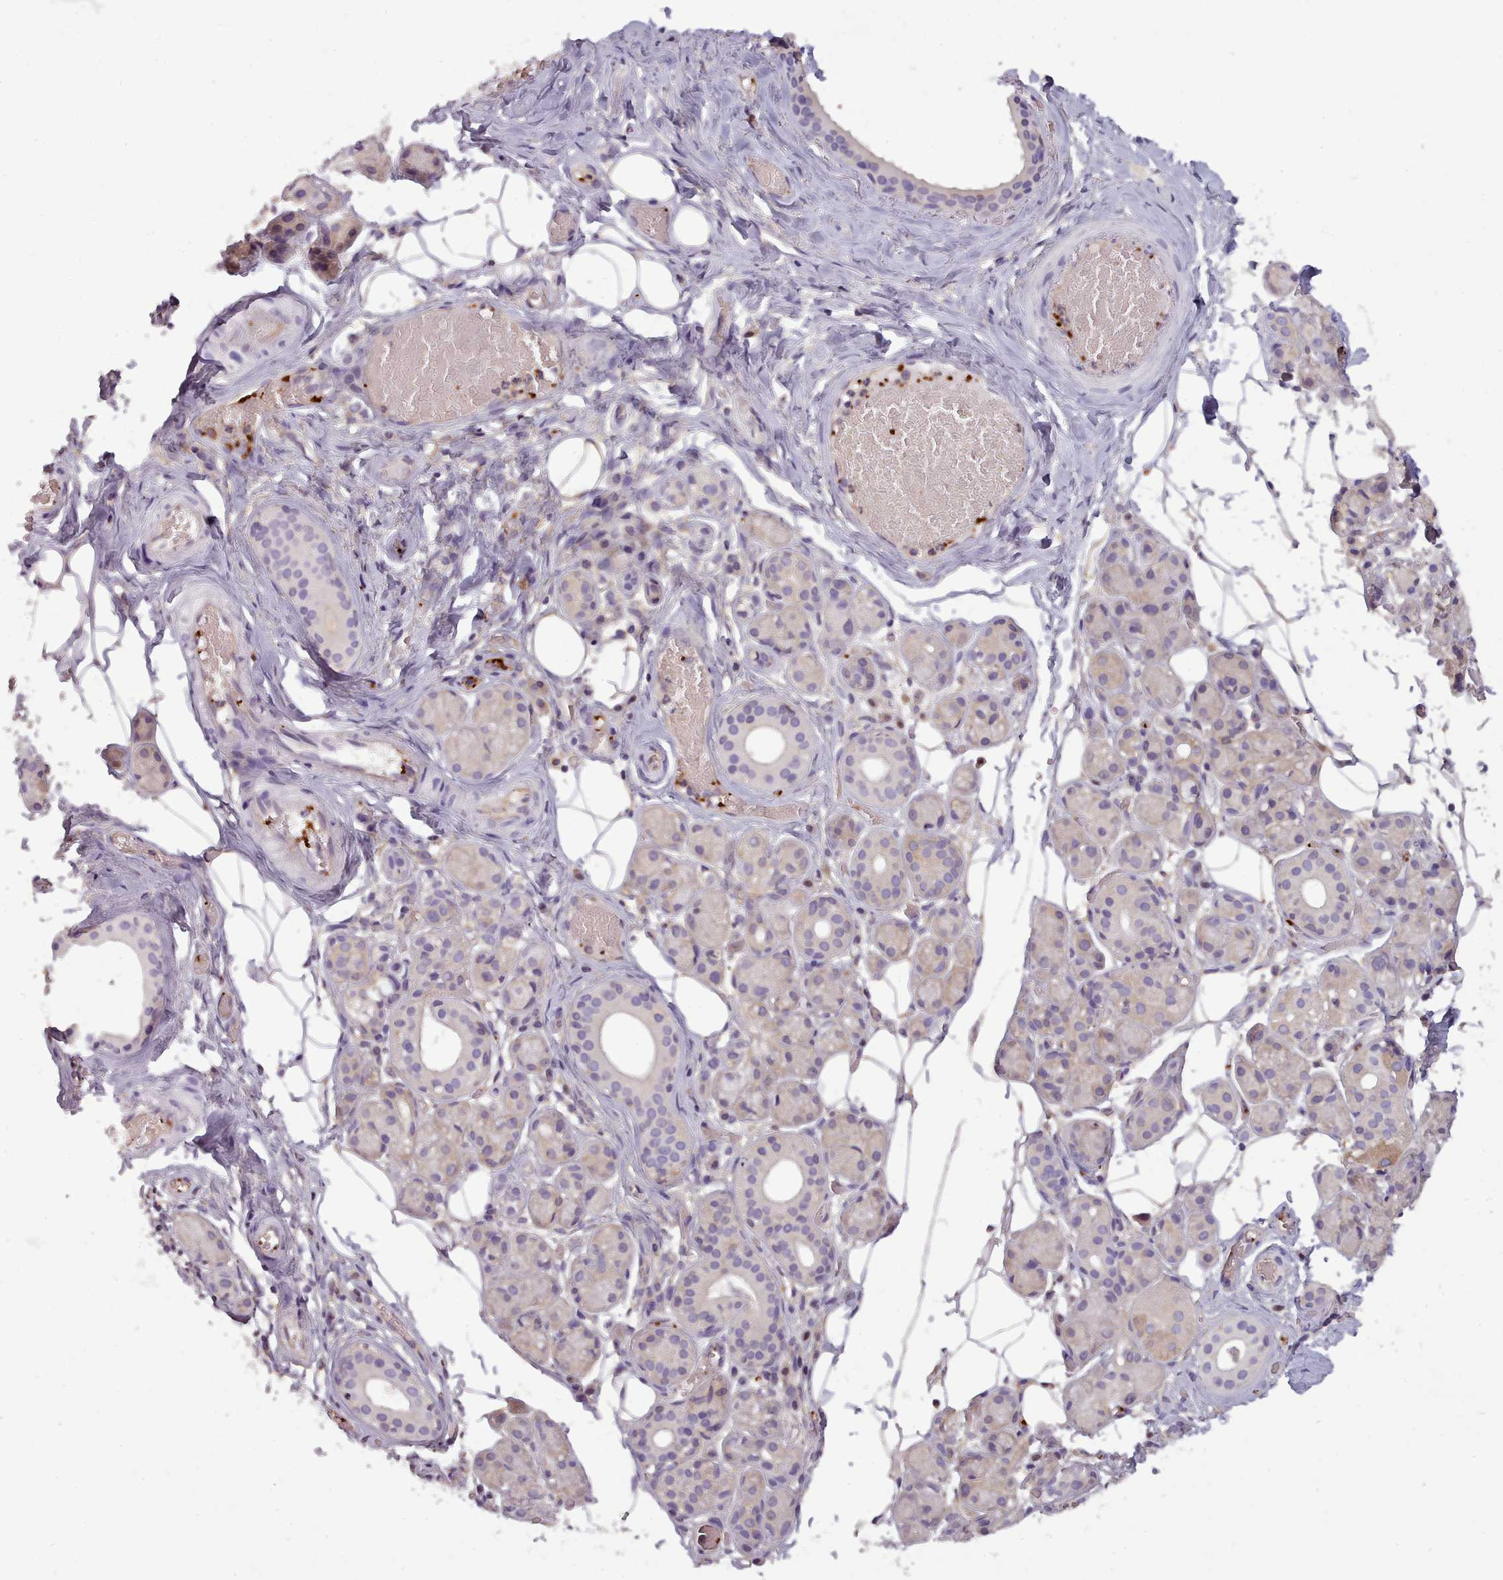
{"staining": {"intensity": "weak", "quantity": "<25%", "location": "cytoplasmic/membranous"}, "tissue": "salivary gland", "cell_type": "Glandular cells", "image_type": "normal", "snomed": [{"axis": "morphology", "description": "Normal tissue, NOS"}, {"axis": "topography", "description": "Salivary gland"}], "caption": "High power microscopy histopathology image of an IHC histopathology image of benign salivary gland, revealing no significant expression in glandular cells. The staining is performed using DAB (3,3'-diaminobenzidine) brown chromogen with nuclei counter-stained in using hematoxylin.", "gene": "NDST2", "patient": {"sex": "male", "age": 82}}